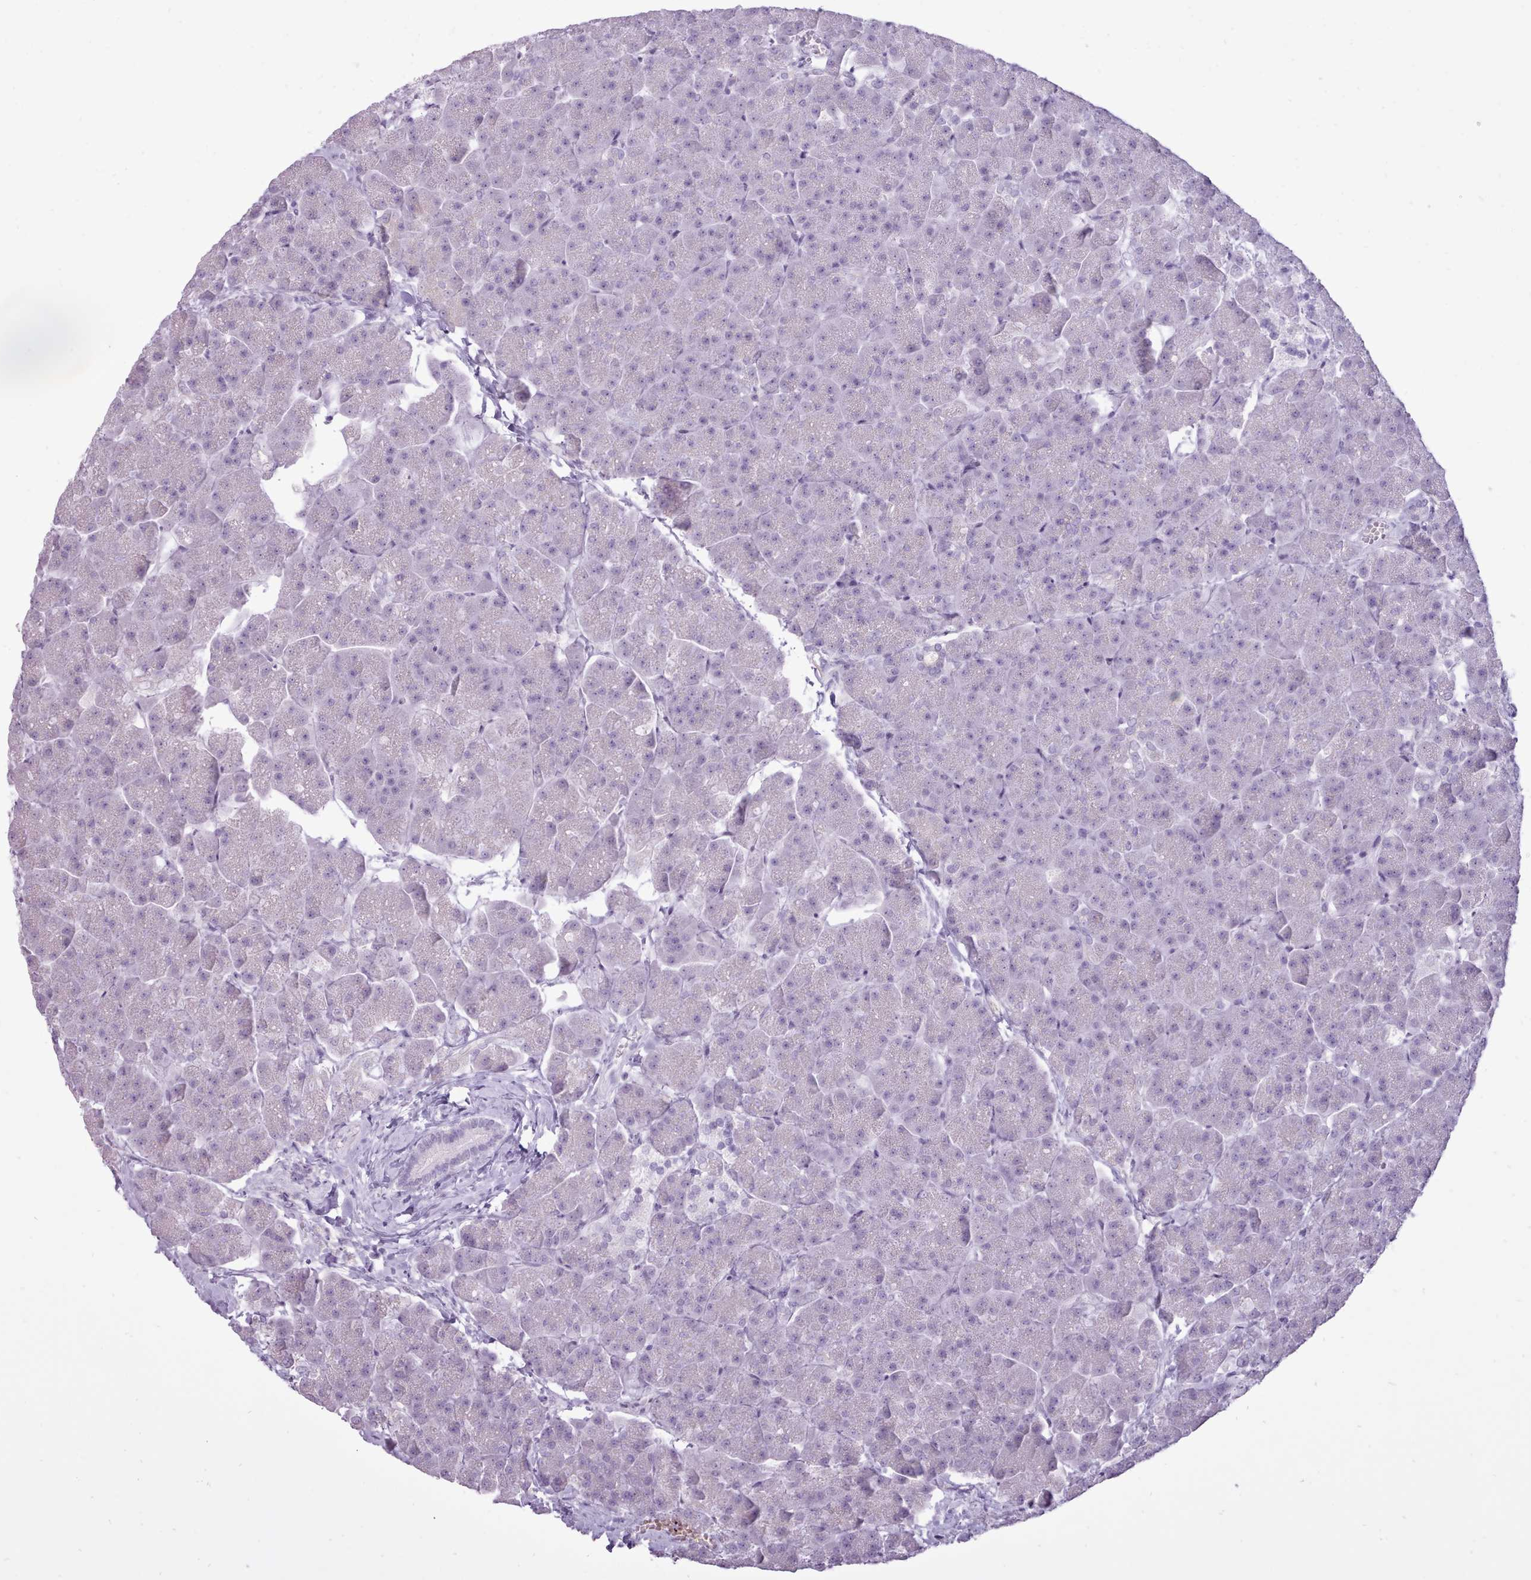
{"staining": {"intensity": "negative", "quantity": "none", "location": "none"}, "tissue": "pancreas", "cell_type": "Exocrine glandular cells", "image_type": "normal", "snomed": [{"axis": "morphology", "description": "Normal tissue, NOS"}, {"axis": "topography", "description": "Pancreas"}, {"axis": "topography", "description": "Peripheral nerve tissue"}], "caption": "Micrograph shows no protein staining in exocrine glandular cells of unremarkable pancreas.", "gene": "BDKRB2", "patient": {"sex": "male", "age": 54}}